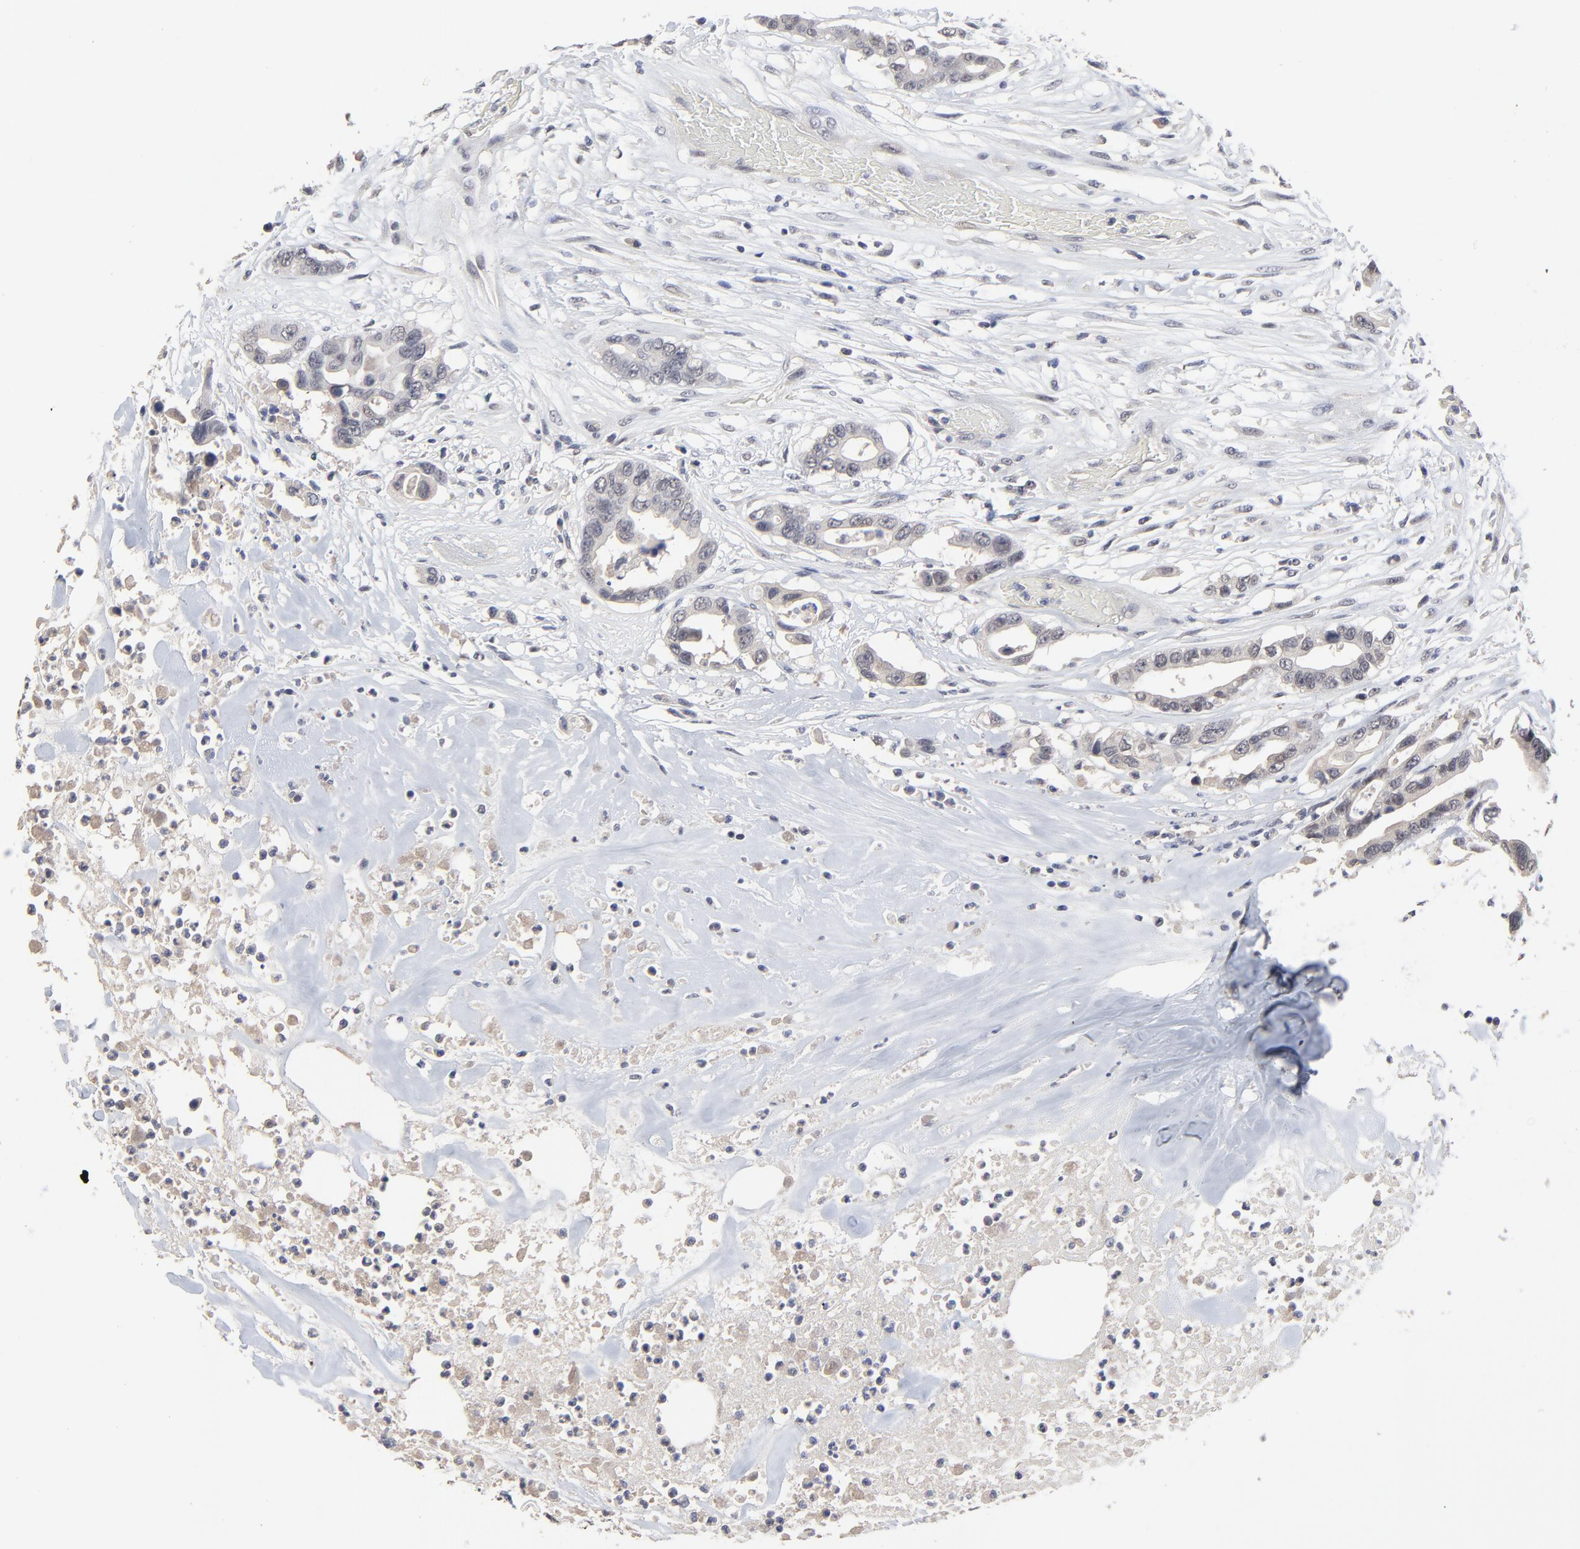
{"staining": {"intensity": "weak", "quantity": "<25%", "location": "cytoplasmic/membranous"}, "tissue": "colorectal cancer", "cell_type": "Tumor cells", "image_type": "cancer", "snomed": [{"axis": "morphology", "description": "Adenocarcinoma, NOS"}, {"axis": "topography", "description": "Colon"}], "caption": "Tumor cells show no significant protein expression in colorectal adenocarcinoma.", "gene": "FAM199X", "patient": {"sex": "female", "age": 70}}